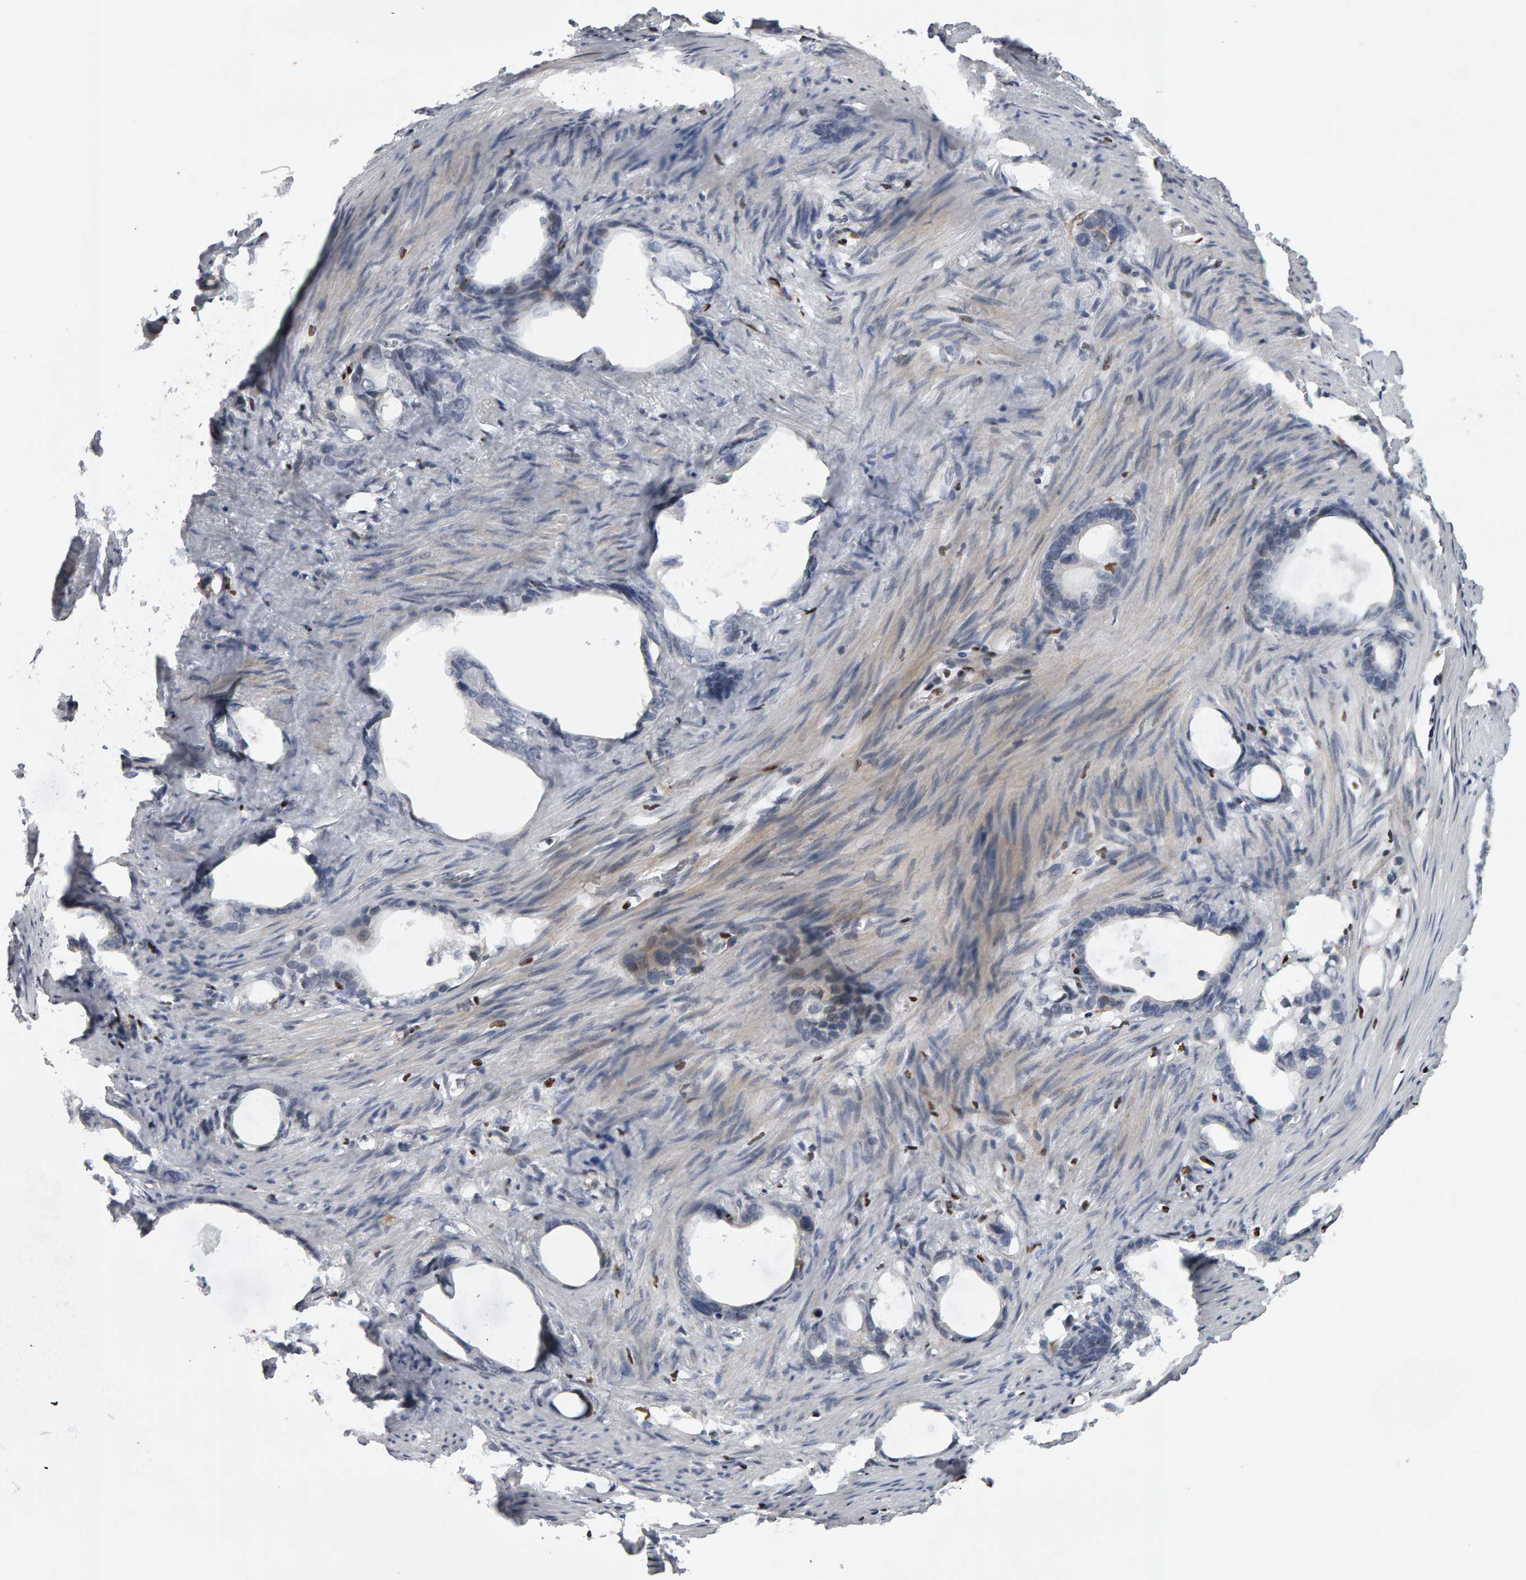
{"staining": {"intensity": "negative", "quantity": "none", "location": "none"}, "tissue": "stomach cancer", "cell_type": "Tumor cells", "image_type": "cancer", "snomed": [{"axis": "morphology", "description": "Adenocarcinoma, NOS"}, {"axis": "topography", "description": "Stomach"}], "caption": "The micrograph demonstrates no significant positivity in tumor cells of adenocarcinoma (stomach).", "gene": "IPO8", "patient": {"sex": "female", "age": 75}}